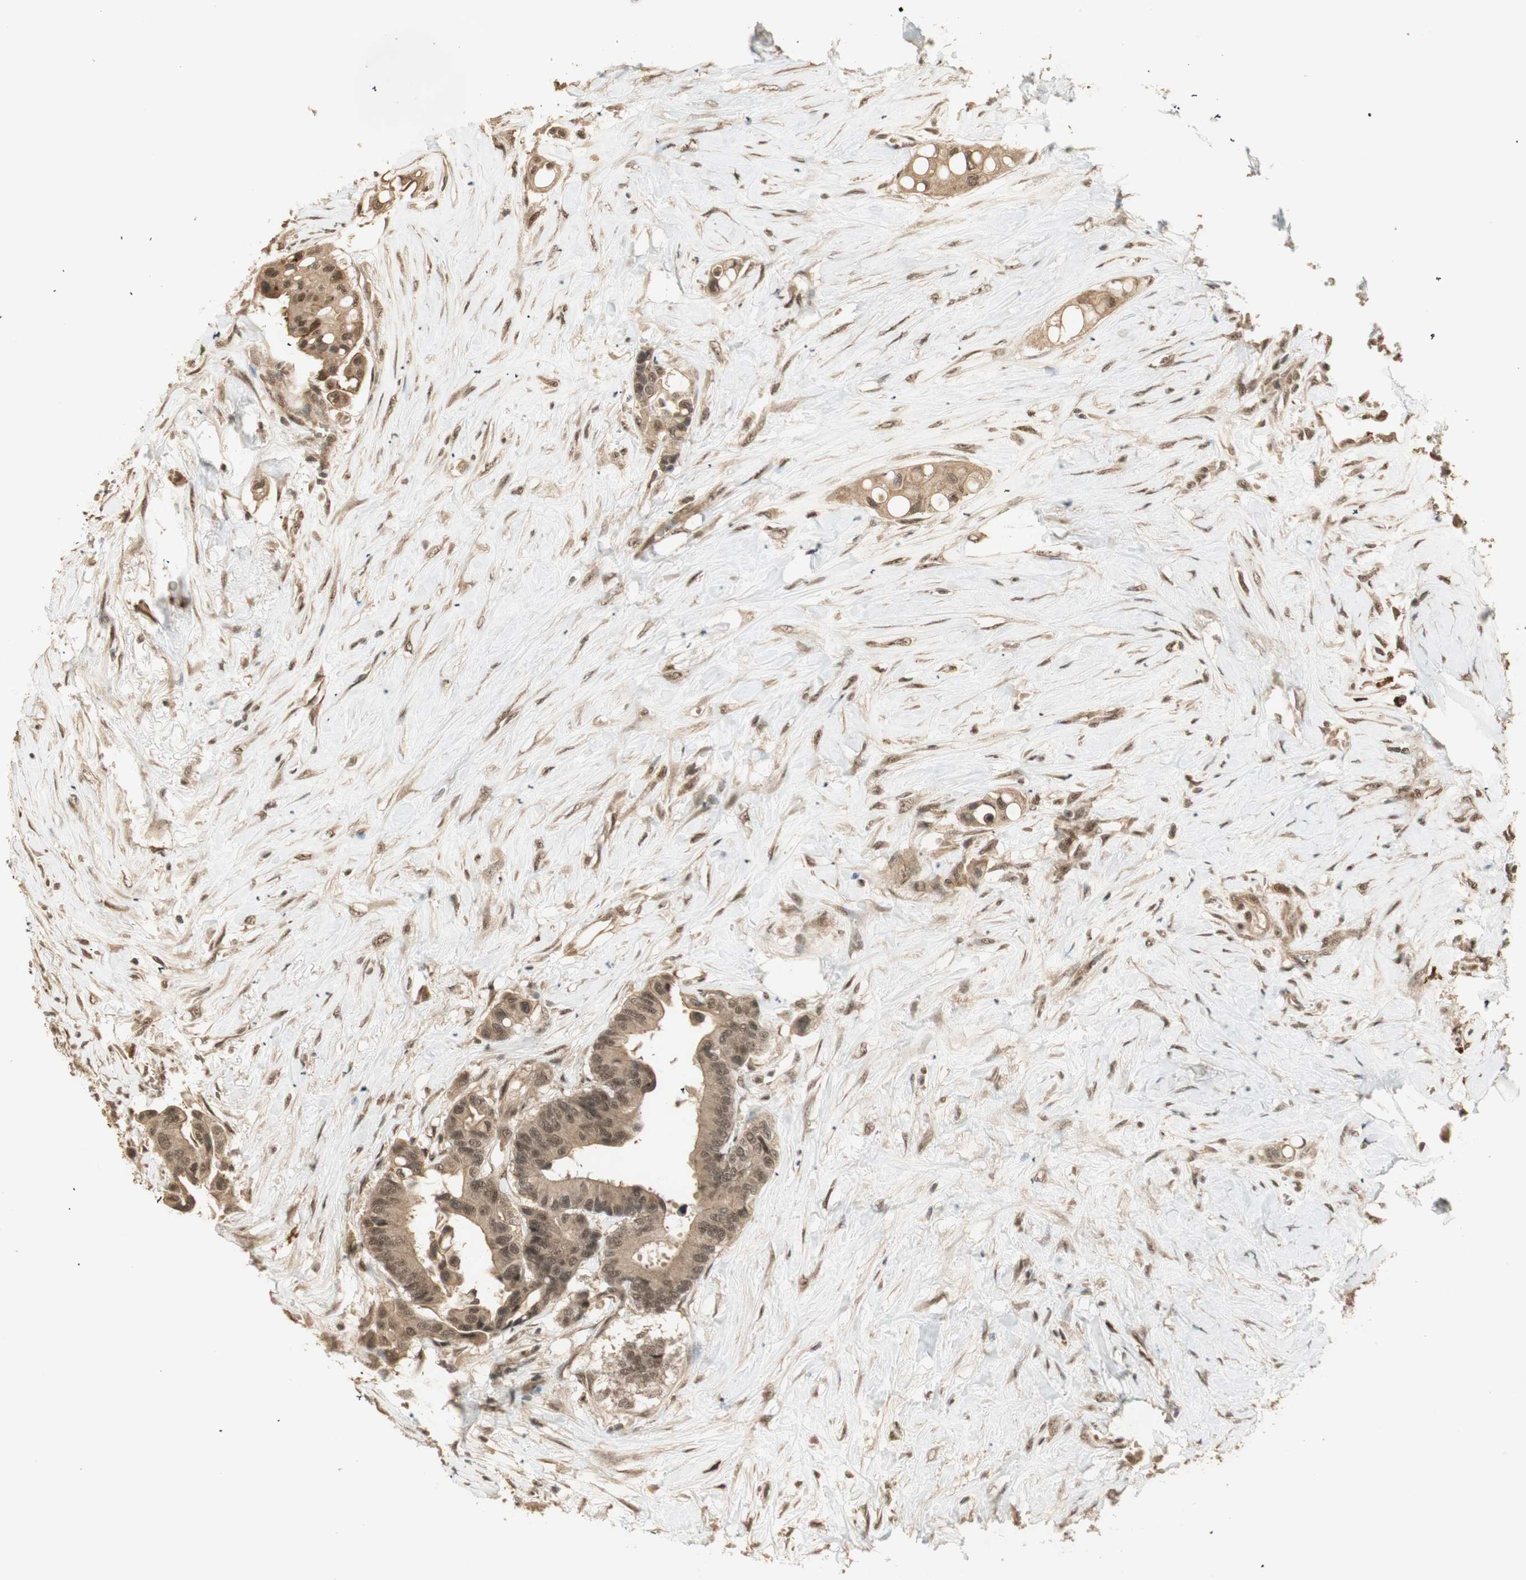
{"staining": {"intensity": "moderate", "quantity": ">75%", "location": "cytoplasmic/membranous,nuclear"}, "tissue": "colorectal cancer", "cell_type": "Tumor cells", "image_type": "cancer", "snomed": [{"axis": "morphology", "description": "Normal tissue, NOS"}, {"axis": "morphology", "description": "Adenocarcinoma, NOS"}, {"axis": "topography", "description": "Colon"}], "caption": "Moderate cytoplasmic/membranous and nuclear protein staining is appreciated in about >75% of tumor cells in colorectal cancer (adenocarcinoma). (DAB (3,3'-diaminobenzidine) IHC, brown staining for protein, blue staining for nuclei).", "gene": "ZSCAN31", "patient": {"sex": "male", "age": 82}}